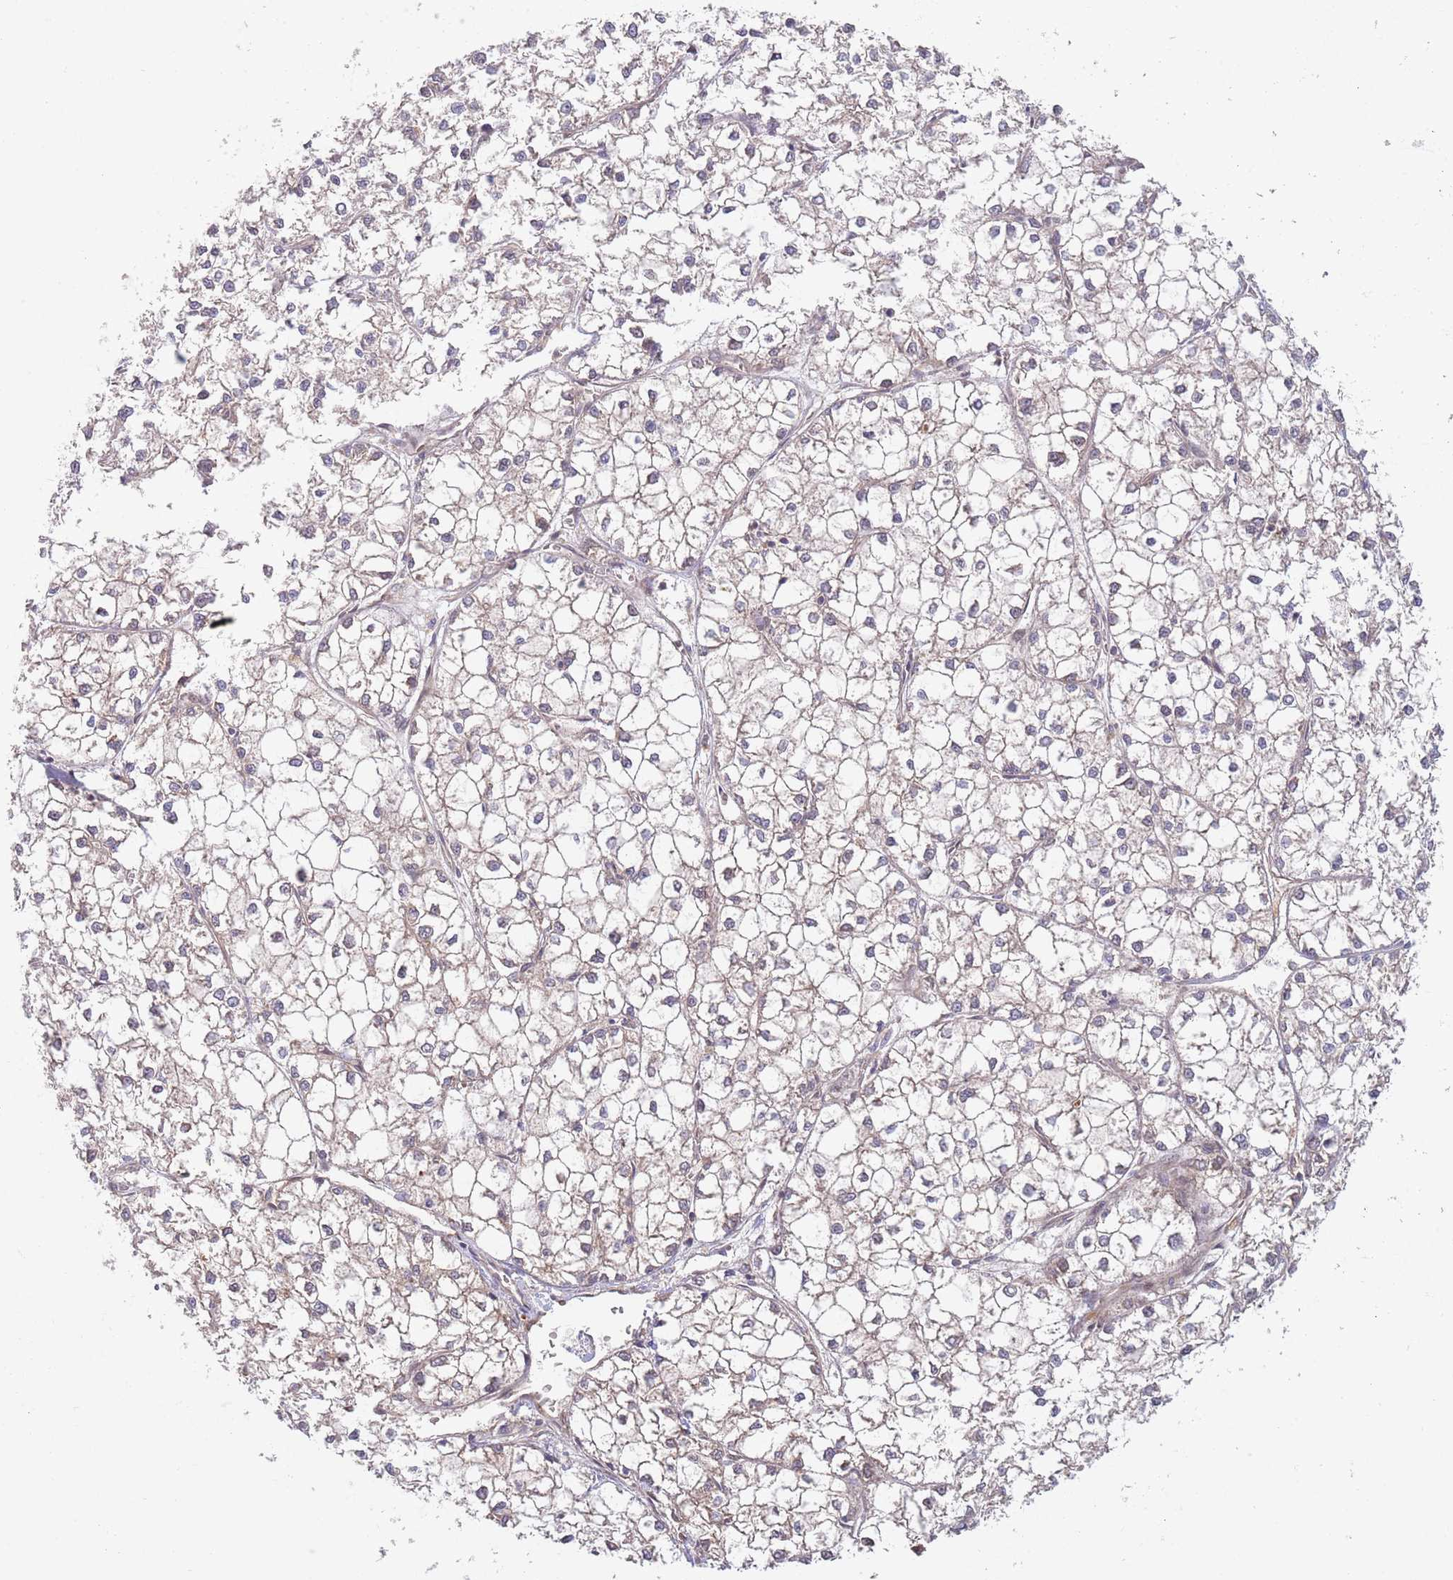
{"staining": {"intensity": "negative", "quantity": "none", "location": "none"}, "tissue": "liver cancer", "cell_type": "Tumor cells", "image_type": "cancer", "snomed": [{"axis": "morphology", "description": "Carcinoma, Hepatocellular, NOS"}, {"axis": "topography", "description": "Liver"}], "caption": "Immunohistochemistry (IHC) photomicrograph of human liver hepatocellular carcinoma stained for a protein (brown), which demonstrates no positivity in tumor cells.", "gene": "GUK1", "patient": {"sex": "female", "age": 43}}